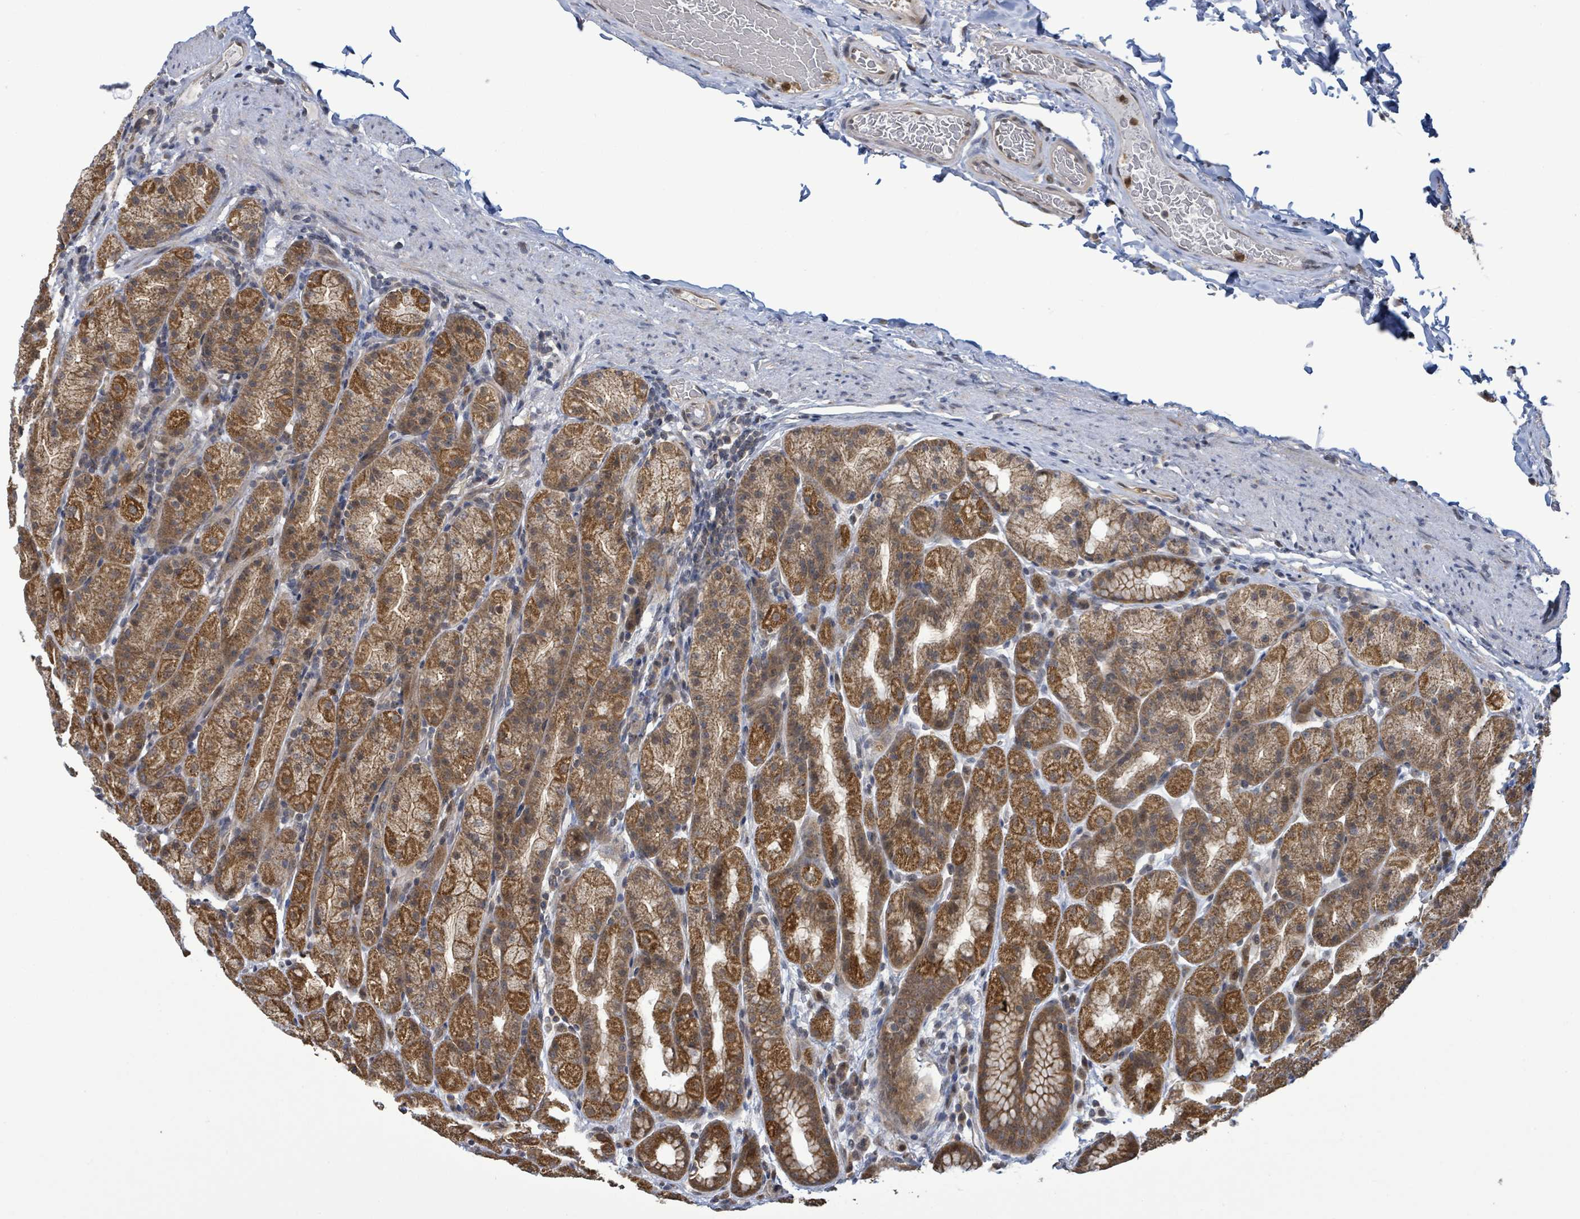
{"staining": {"intensity": "strong", "quantity": ">75%", "location": "cytoplasmic/membranous"}, "tissue": "stomach", "cell_type": "Glandular cells", "image_type": "normal", "snomed": [{"axis": "morphology", "description": "Normal tissue, NOS"}, {"axis": "topography", "description": "Stomach, upper"}, {"axis": "topography", "description": "Stomach"}], "caption": "Immunohistochemistry staining of benign stomach, which displays high levels of strong cytoplasmic/membranous positivity in about >75% of glandular cells indicating strong cytoplasmic/membranous protein staining. The staining was performed using DAB (3,3'-diaminobenzidine) (brown) for protein detection and nuclei were counterstained in hematoxylin (blue).", "gene": "COQ6", "patient": {"sex": "male", "age": 68}}